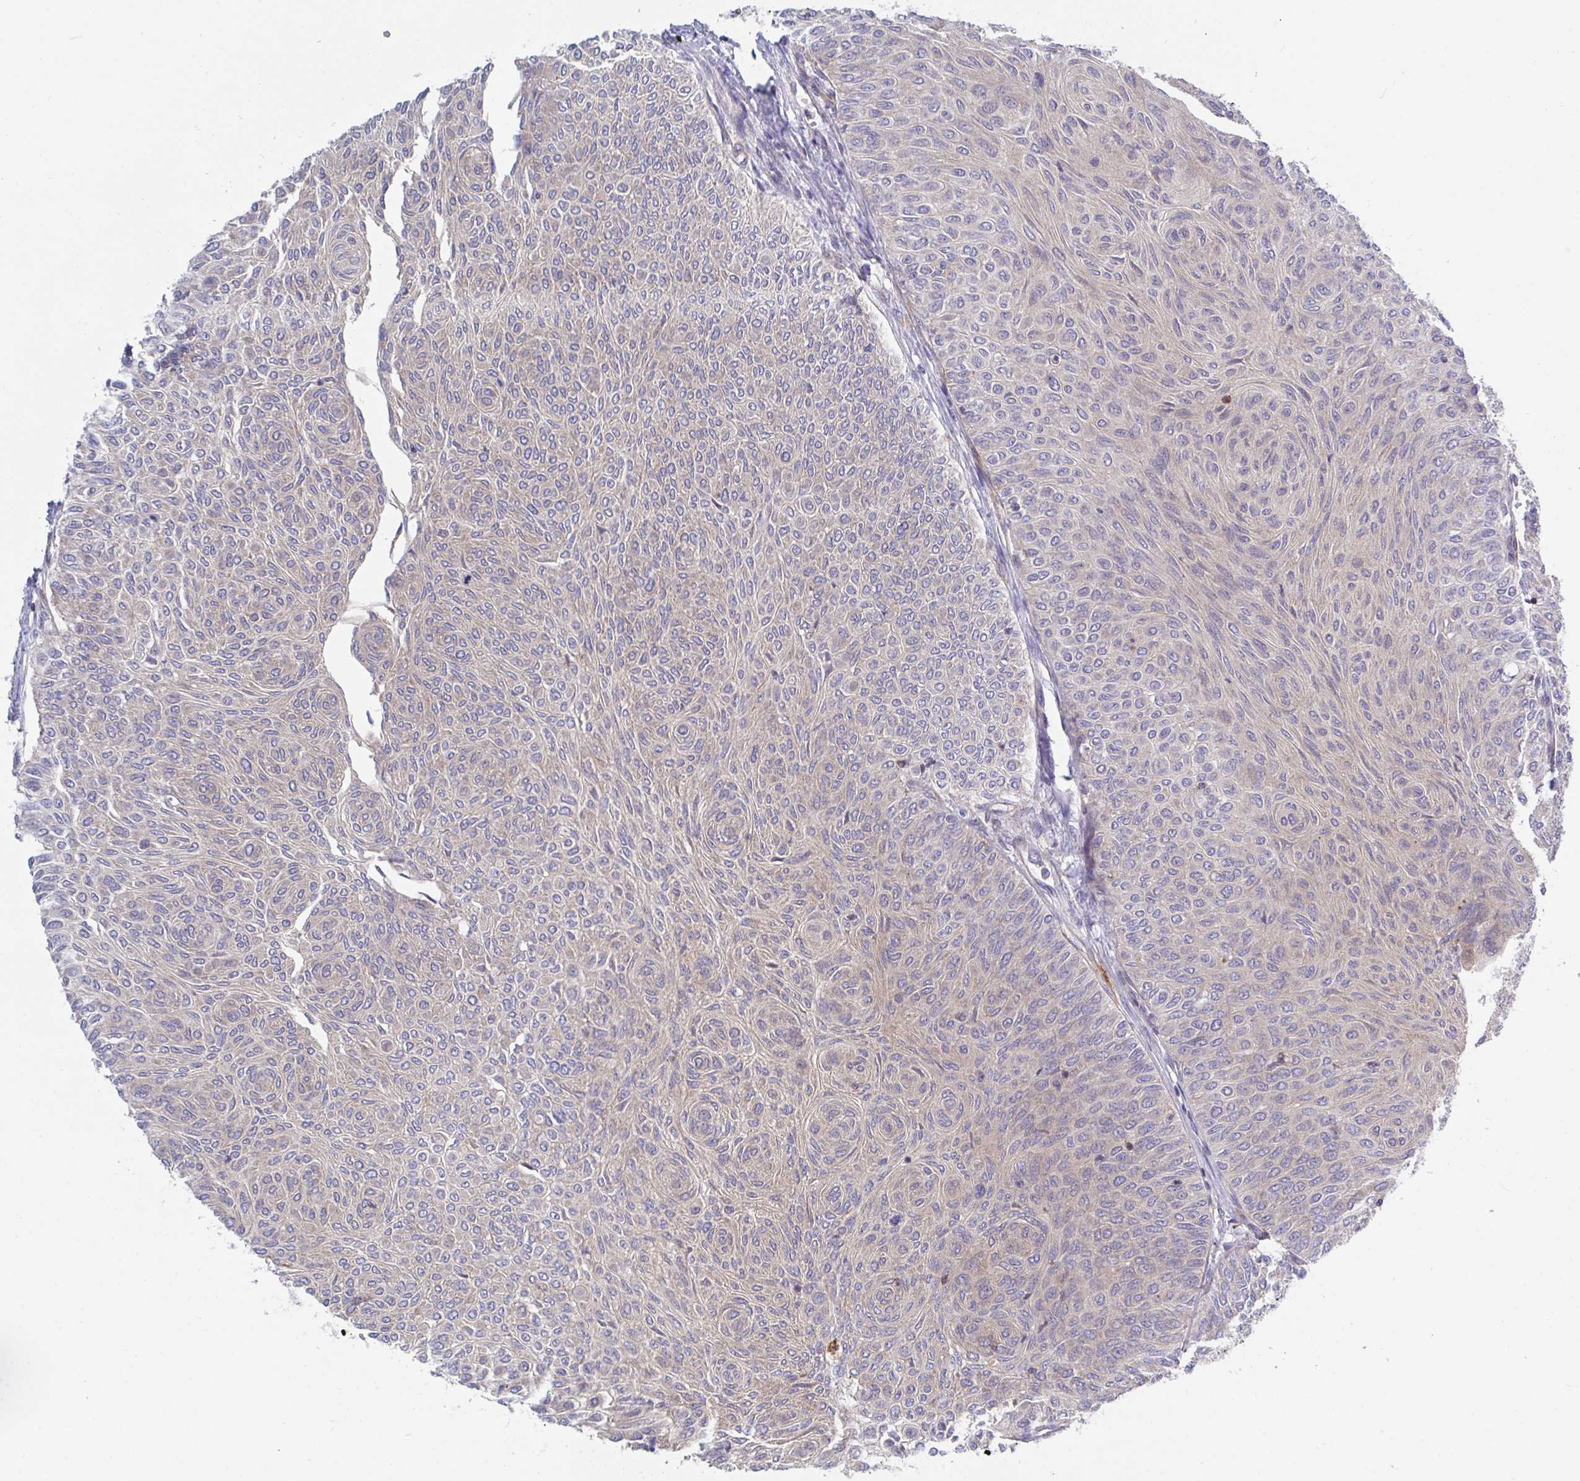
{"staining": {"intensity": "weak", "quantity": "<25%", "location": "cytoplasmic/membranous"}, "tissue": "urothelial cancer", "cell_type": "Tumor cells", "image_type": "cancer", "snomed": [{"axis": "morphology", "description": "Urothelial carcinoma, Low grade"}, {"axis": "topography", "description": "Urinary bladder"}], "caption": "This image is of urothelial cancer stained with immunohistochemistry to label a protein in brown with the nuclei are counter-stained blue. There is no positivity in tumor cells.", "gene": "FRMD3", "patient": {"sex": "male", "age": 78}}